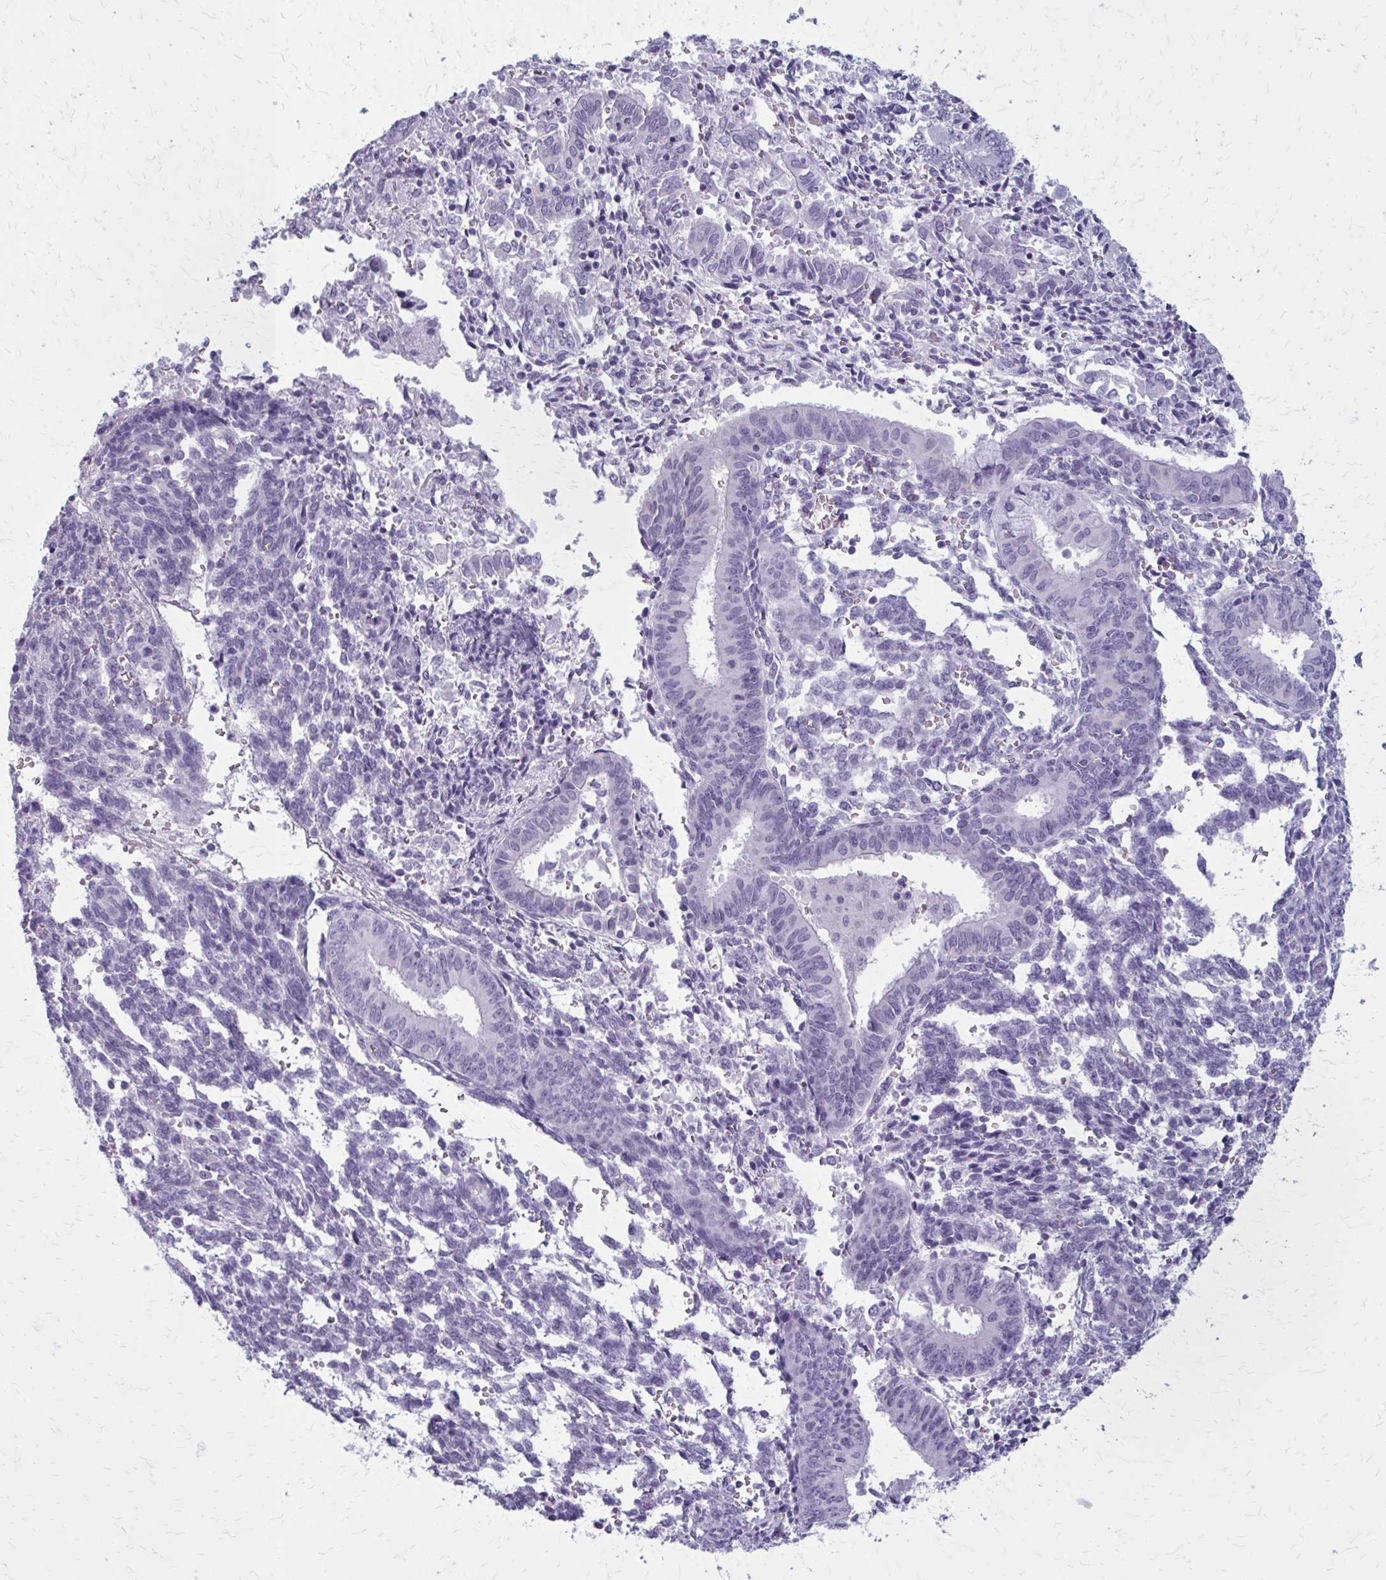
{"staining": {"intensity": "negative", "quantity": "none", "location": "none"}, "tissue": "endometrial cancer", "cell_type": "Tumor cells", "image_type": "cancer", "snomed": [{"axis": "morphology", "description": "Adenocarcinoma, NOS"}, {"axis": "topography", "description": "Endometrium"}], "caption": "Histopathology image shows no significant protein staining in tumor cells of endometrial adenocarcinoma.", "gene": "CASQ2", "patient": {"sex": "female", "age": 50}}